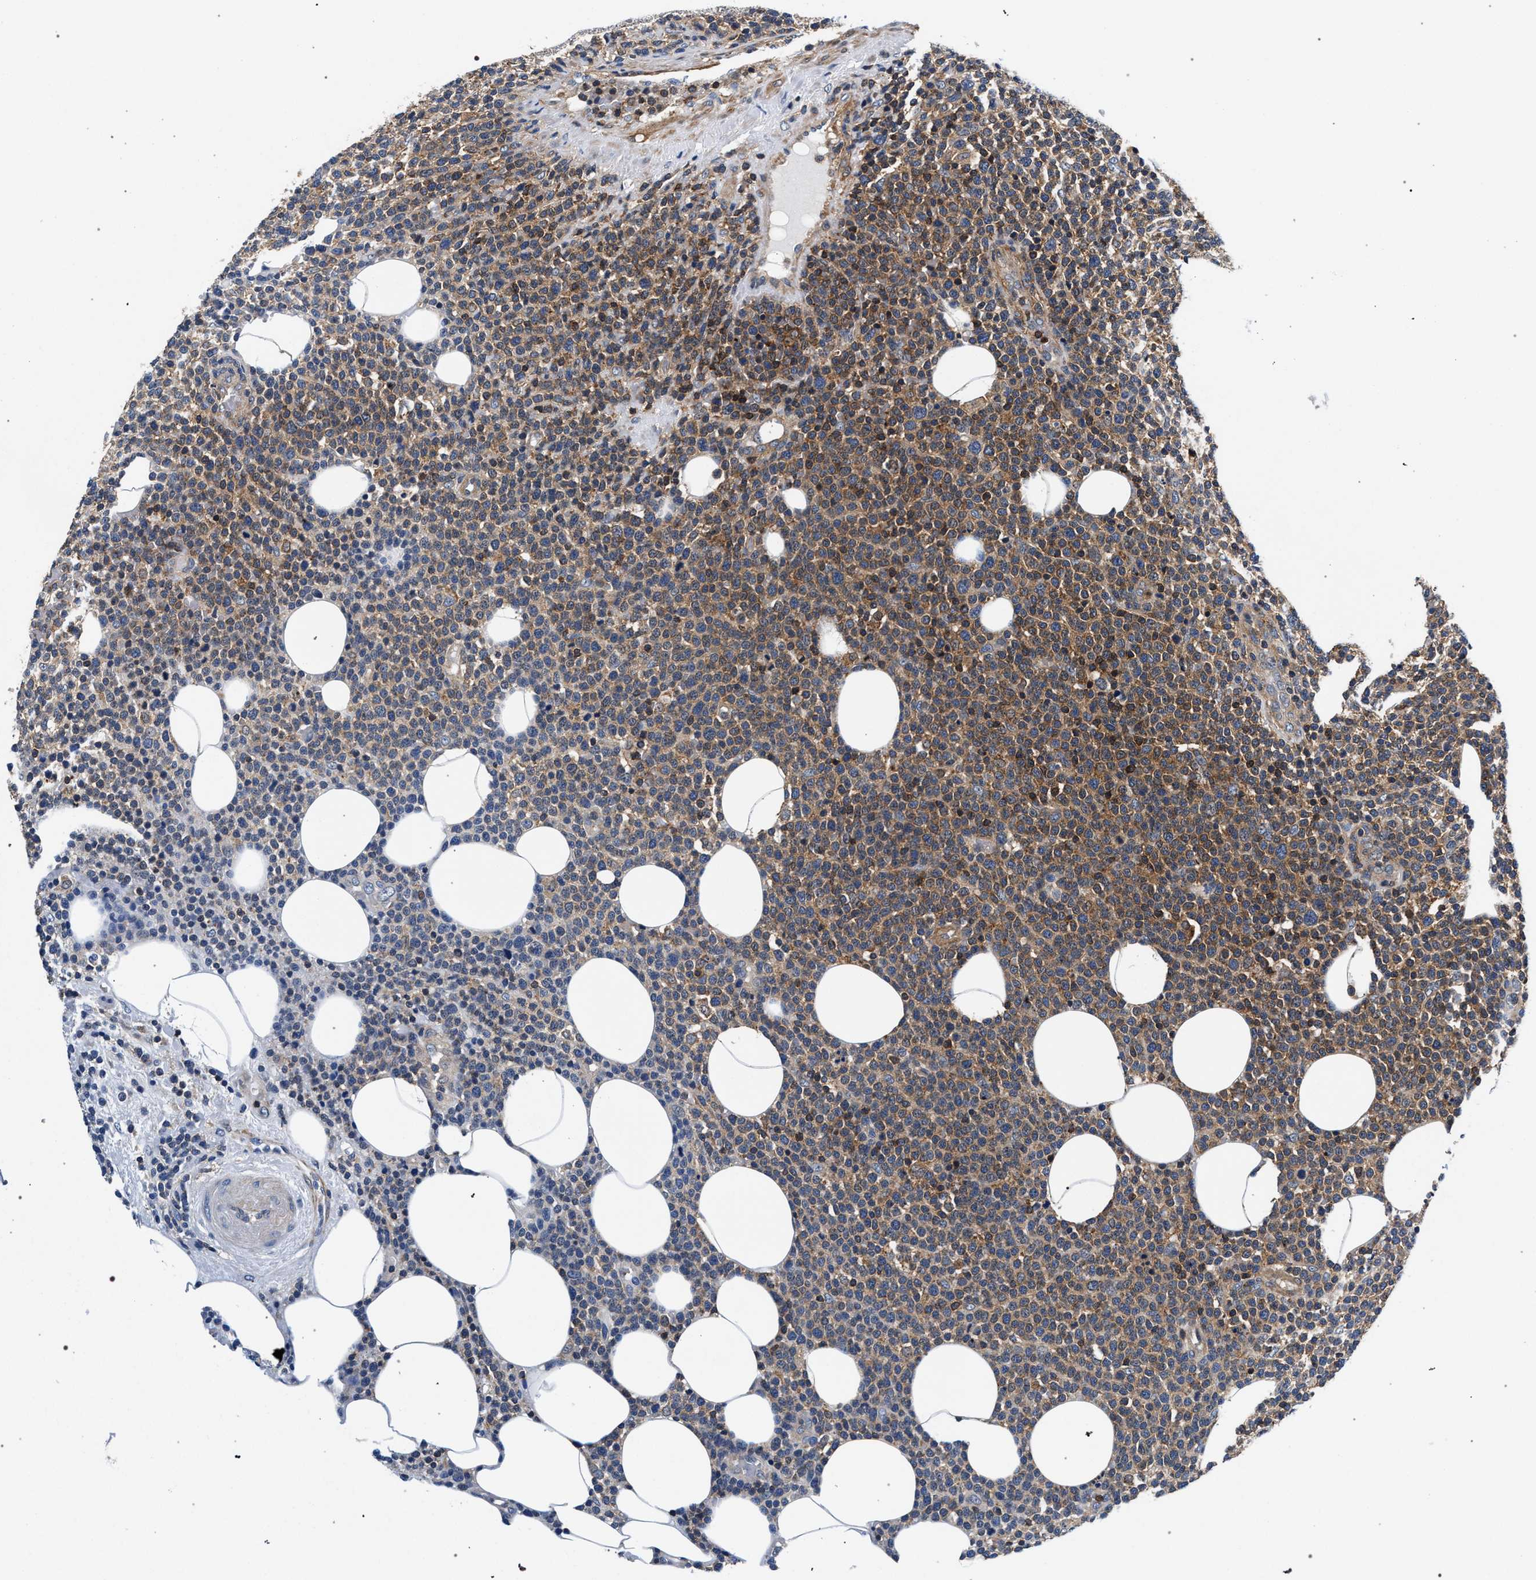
{"staining": {"intensity": "moderate", "quantity": ">75%", "location": "cytoplasmic/membranous"}, "tissue": "lymphoma", "cell_type": "Tumor cells", "image_type": "cancer", "snomed": [{"axis": "morphology", "description": "Malignant lymphoma, non-Hodgkin's type, High grade"}, {"axis": "topography", "description": "Lymph node"}], "caption": "Malignant lymphoma, non-Hodgkin's type (high-grade) stained for a protein reveals moderate cytoplasmic/membranous positivity in tumor cells.", "gene": "LASP1", "patient": {"sex": "male", "age": 61}}